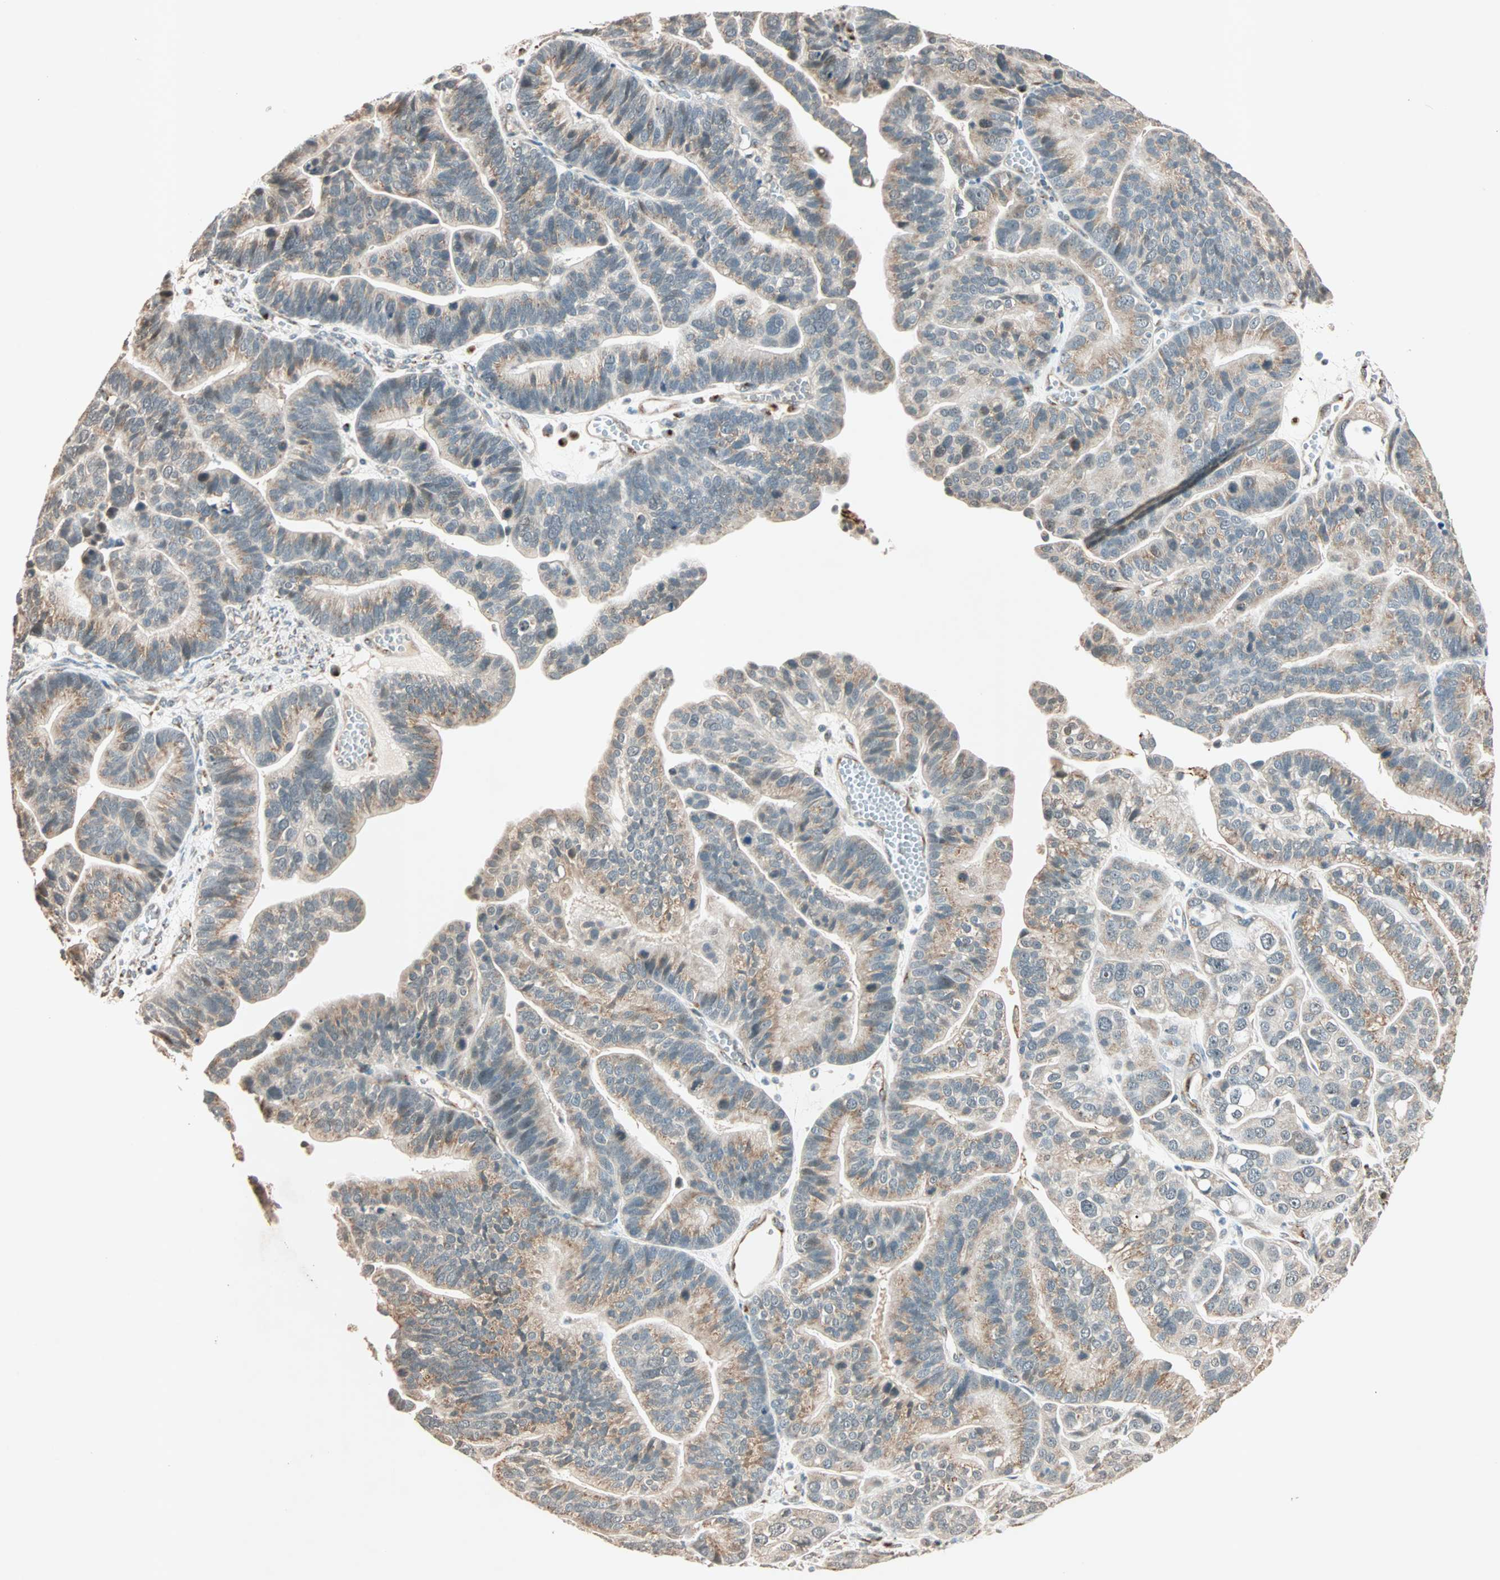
{"staining": {"intensity": "moderate", "quantity": "<25%", "location": "cytoplasmic/membranous"}, "tissue": "ovarian cancer", "cell_type": "Tumor cells", "image_type": "cancer", "snomed": [{"axis": "morphology", "description": "Cystadenocarcinoma, serous, NOS"}, {"axis": "topography", "description": "Ovary"}], "caption": "The micrograph demonstrates immunohistochemical staining of ovarian cancer (serous cystadenocarcinoma). There is moderate cytoplasmic/membranous positivity is identified in about <25% of tumor cells.", "gene": "PRDM2", "patient": {"sex": "female", "age": 56}}